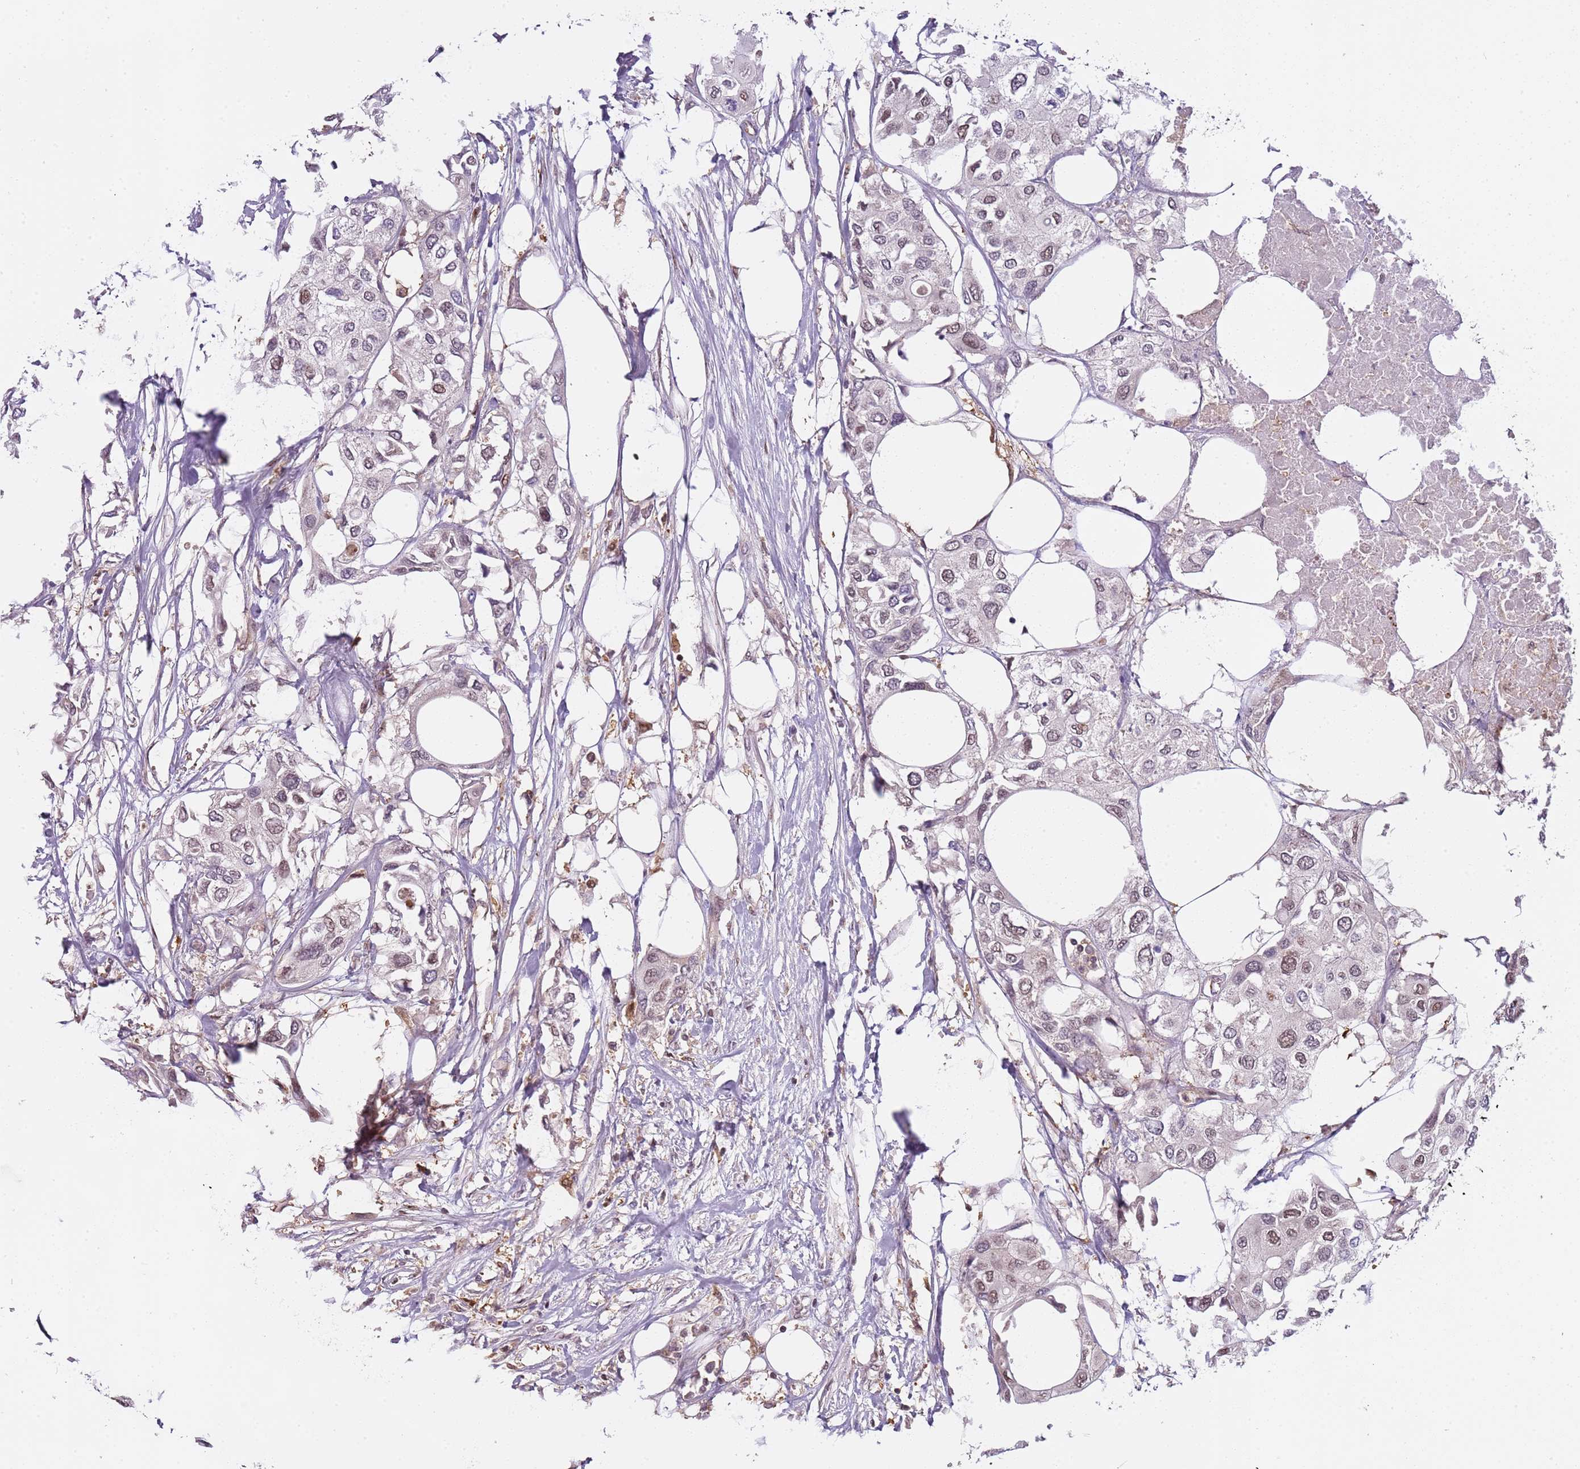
{"staining": {"intensity": "weak", "quantity": "25%-75%", "location": "nuclear"}, "tissue": "urothelial cancer", "cell_type": "Tumor cells", "image_type": "cancer", "snomed": [{"axis": "morphology", "description": "Urothelial carcinoma, High grade"}, {"axis": "topography", "description": "Urinary bladder"}], "caption": "Tumor cells show low levels of weak nuclear staining in about 25%-75% of cells in human urothelial cancer.", "gene": "GSTO2", "patient": {"sex": "male", "age": 64}}